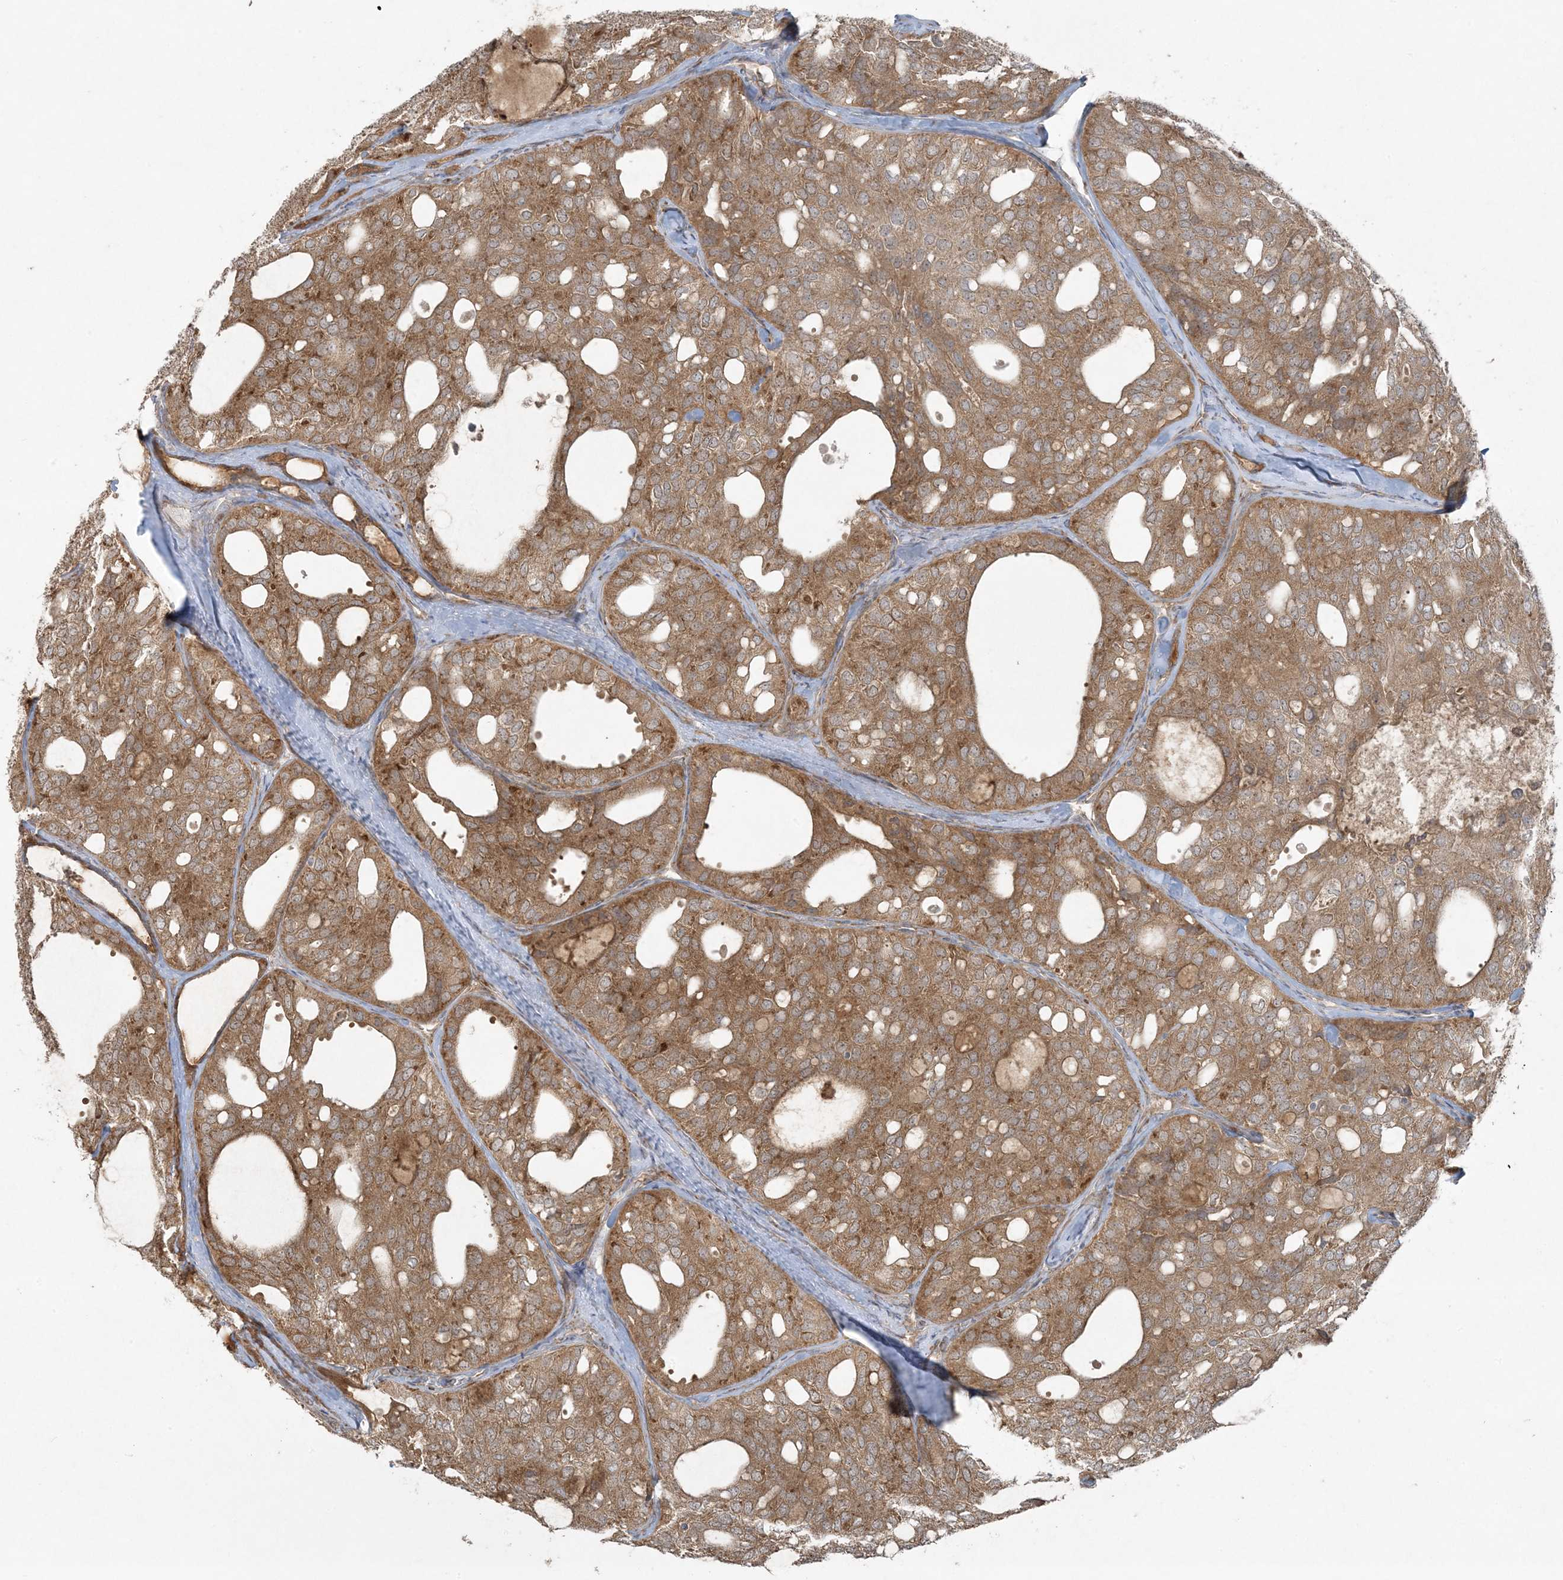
{"staining": {"intensity": "moderate", "quantity": ">75%", "location": "cytoplasmic/membranous"}, "tissue": "thyroid cancer", "cell_type": "Tumor cells", "image_type": "cancer", "snomed": [{"axis": "morphology", "description": "Follicular adenoma carcinoma, NOS"}, {"axis": "topography", "description": "Thyroid gland"}], "caption": "Immunohistochemistry photomicrograph of thyroid cancer stained for a protein (brown), which reveals medium levels of moderate cytoplasmic/membranous expression in about >75% of tumor cells.", "gene": "ZNF263", "patient": {"sex": "male", "age": 75}}